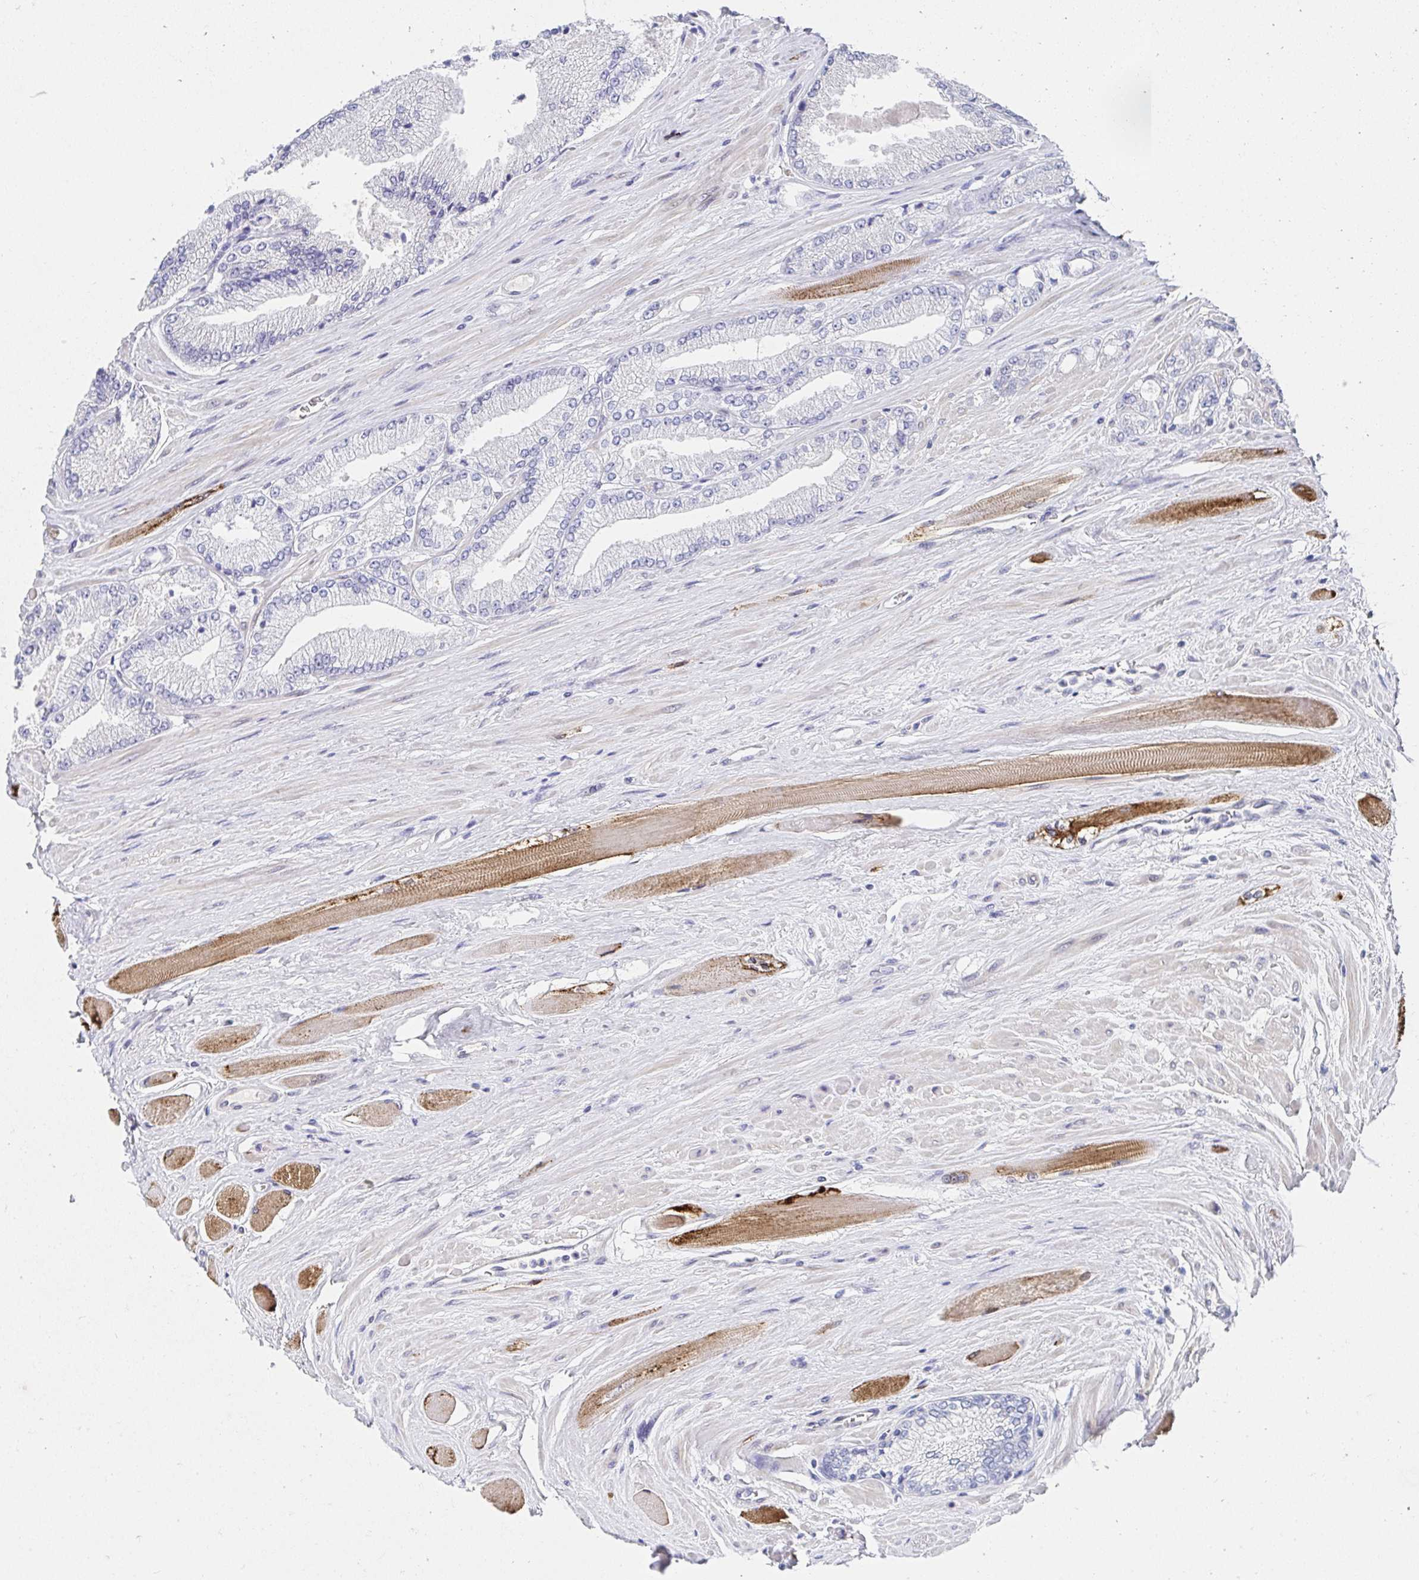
{"staining": {"intensity": "negative", "quantity": "none", "location": "none"}, "tissue": "prostate cancer", "cell_type": "Tumor cells", "image_type": "cancer", "snomed": [{"axis": "morphology", "description": "Adenocarcinoma, Low grade"}, {"axis": "topography", "description": "Prostate"}], "caption": "The immunohistochemistry (IHC) image has no significant expression in tumor cells of prostate adenocarcinoma (low-grade) tissue.", "gene": "AKAP14", "patient": {"sex": "male", "age": 67}}